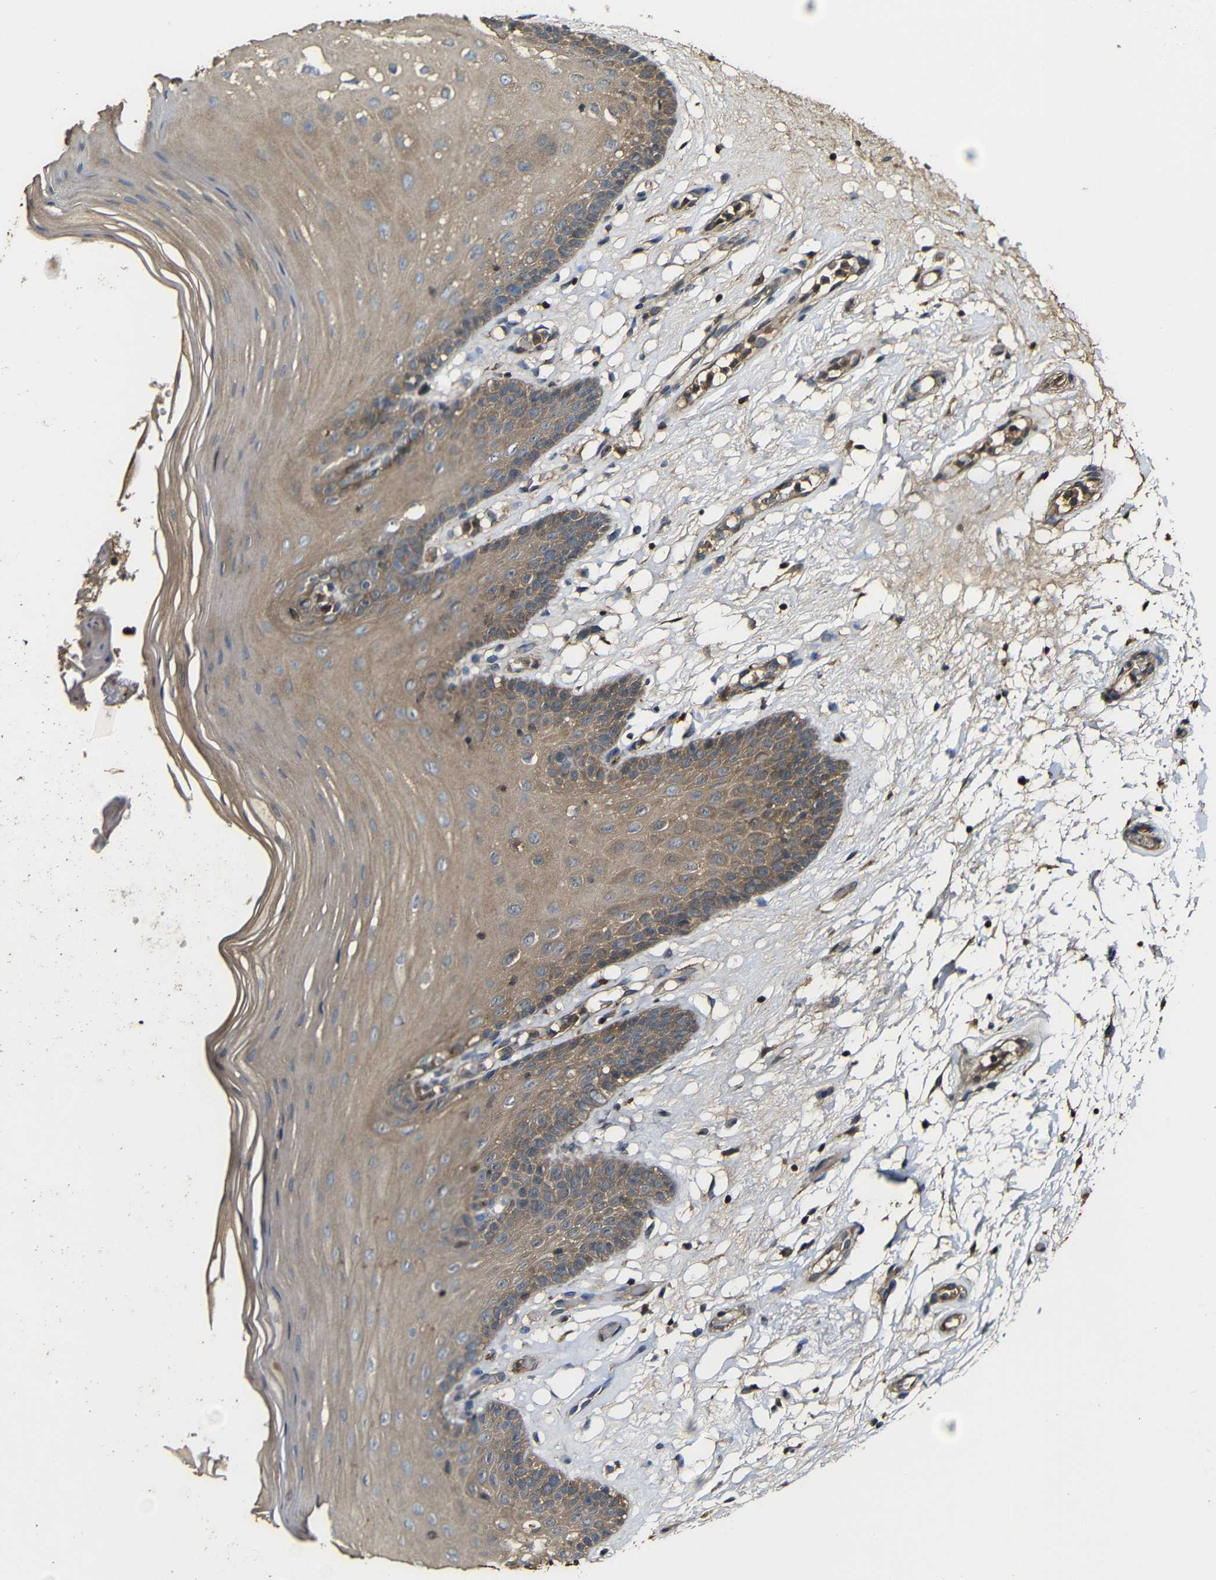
{"staining": {"intensity": "moderate", "quantity": ">75%", "location": "cytoplasmic/membranous"}, "tissue": "oral mucosa", "cell_type": "Squamous epithelial cells", "image_type": "normal", "snomed": [{"axis": "morphology", "description": "Normal tissue, NOS"}, {"axis": "morphology", "description": "Squamous cell carcinoma, NOS"}, {"axis": "topography", "description": "Skeletal muscle"}, {"axis": "topography", "description": "Oral tissue"}, {"axis": "topography", "description": "Head-Neck"}], "caption": "A medium amount of moderate cytoplasmic/membranous expression is identified in about >75% of squamous epithelial cells in benign oral mucosa.", "gene": "CASP8", "patient": {"sex": "male", "age": 71}}